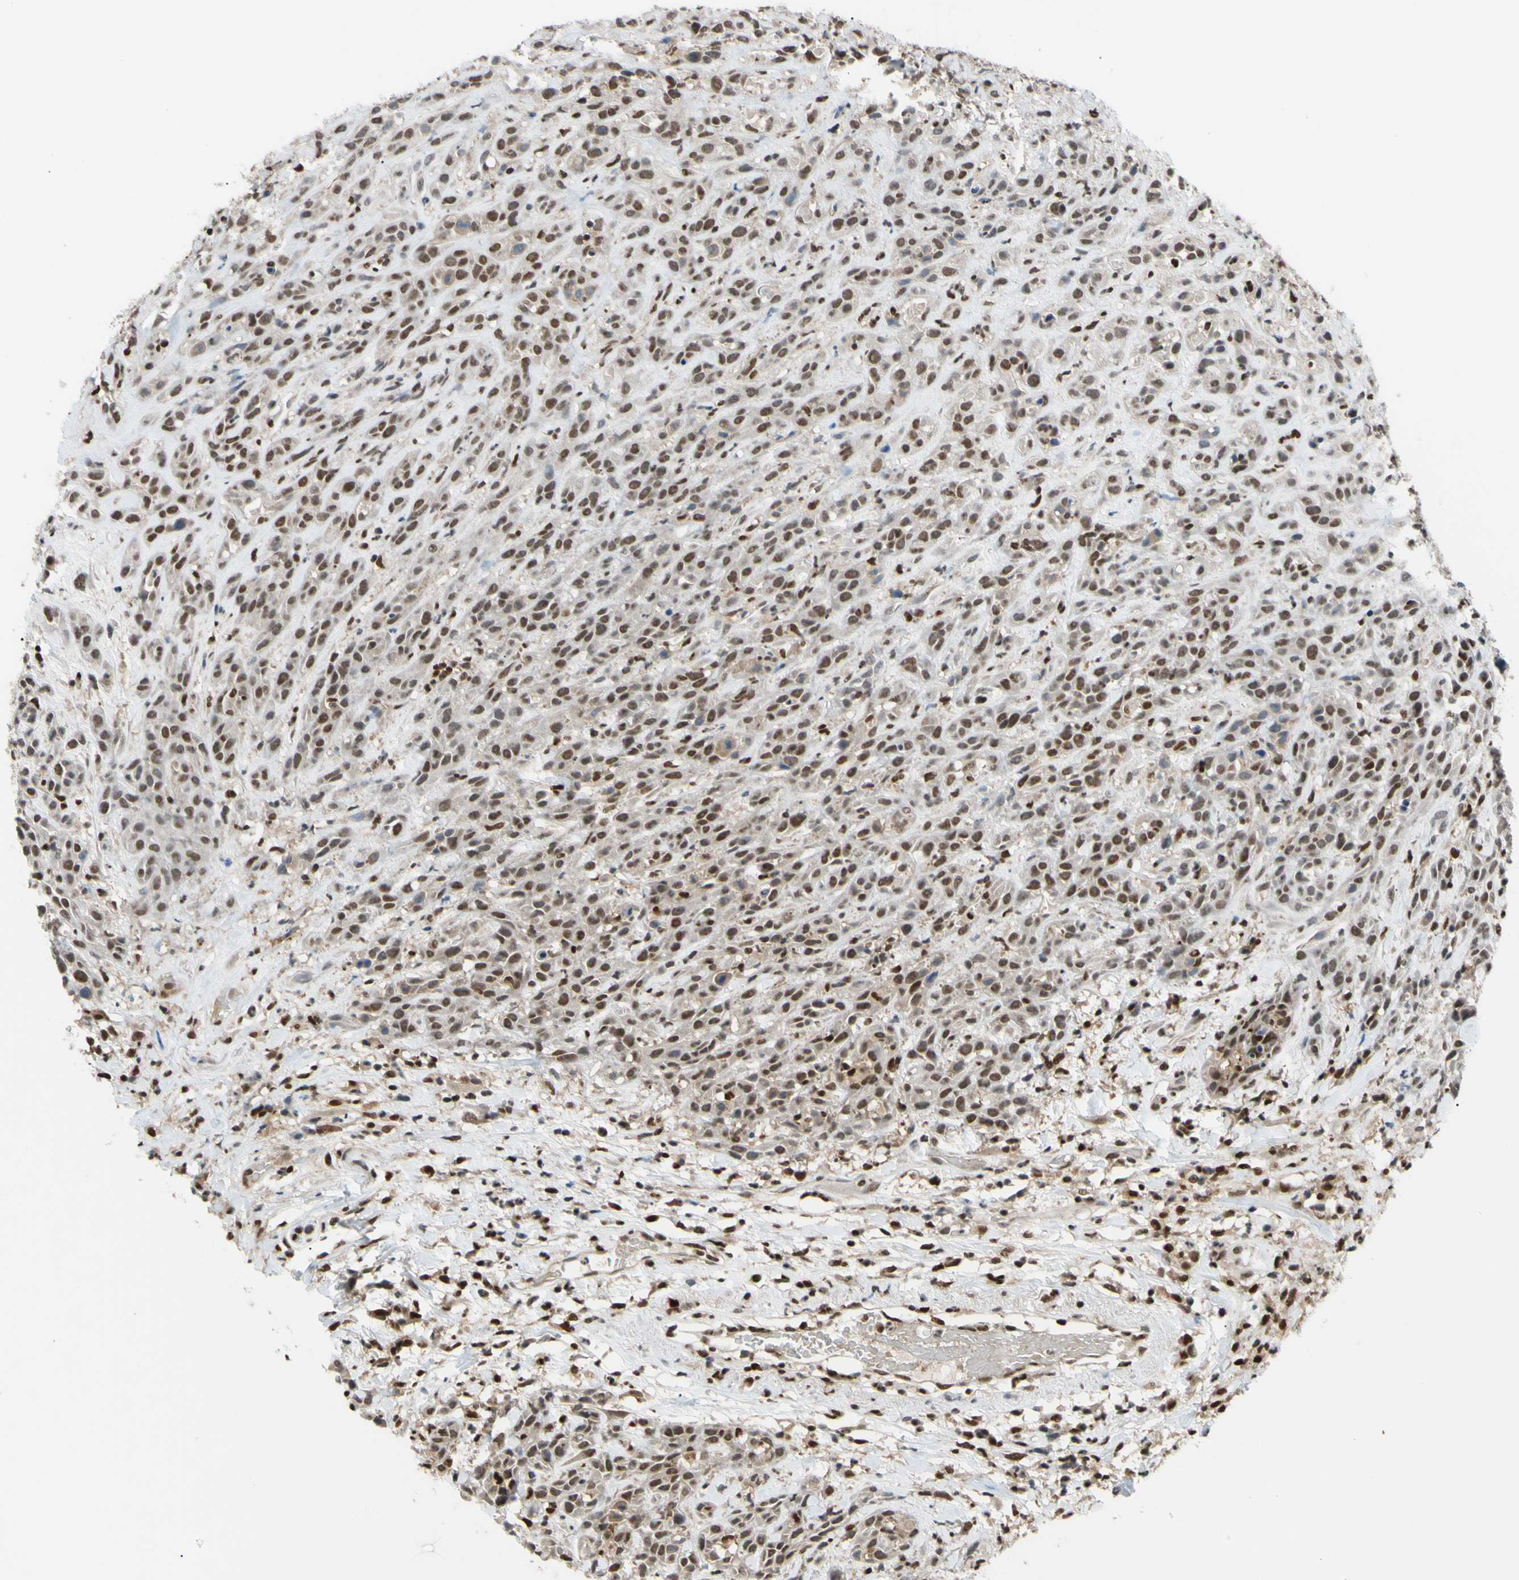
{"staining": {"intensity": "moderate", "quantity": ">75%", "location": "cytoplasmic/membranous,nuclear"}, "tissue": "head and neck cancer", "cell_type": "Tumor cells", "image_type": "cancer", "snomed": [{"axis": "morphology", "description": "Normal tissue, NOS"}, {"axis": "morphology", "description": "Squamous cell carcinoma, NOS"}, {"axis": "topography", "description": "Cartilage tissue"}, {"axis": "topography", "description": "Head-Neck"}], "caption": "Protein analysis of head and neck cancer tissue exhibits moderate cytoplasmic/membranous and nuclear expression in about >75% of tumor cells.", "gene": "FKBP5", "patient": {"sex": "male", "age": 62}}